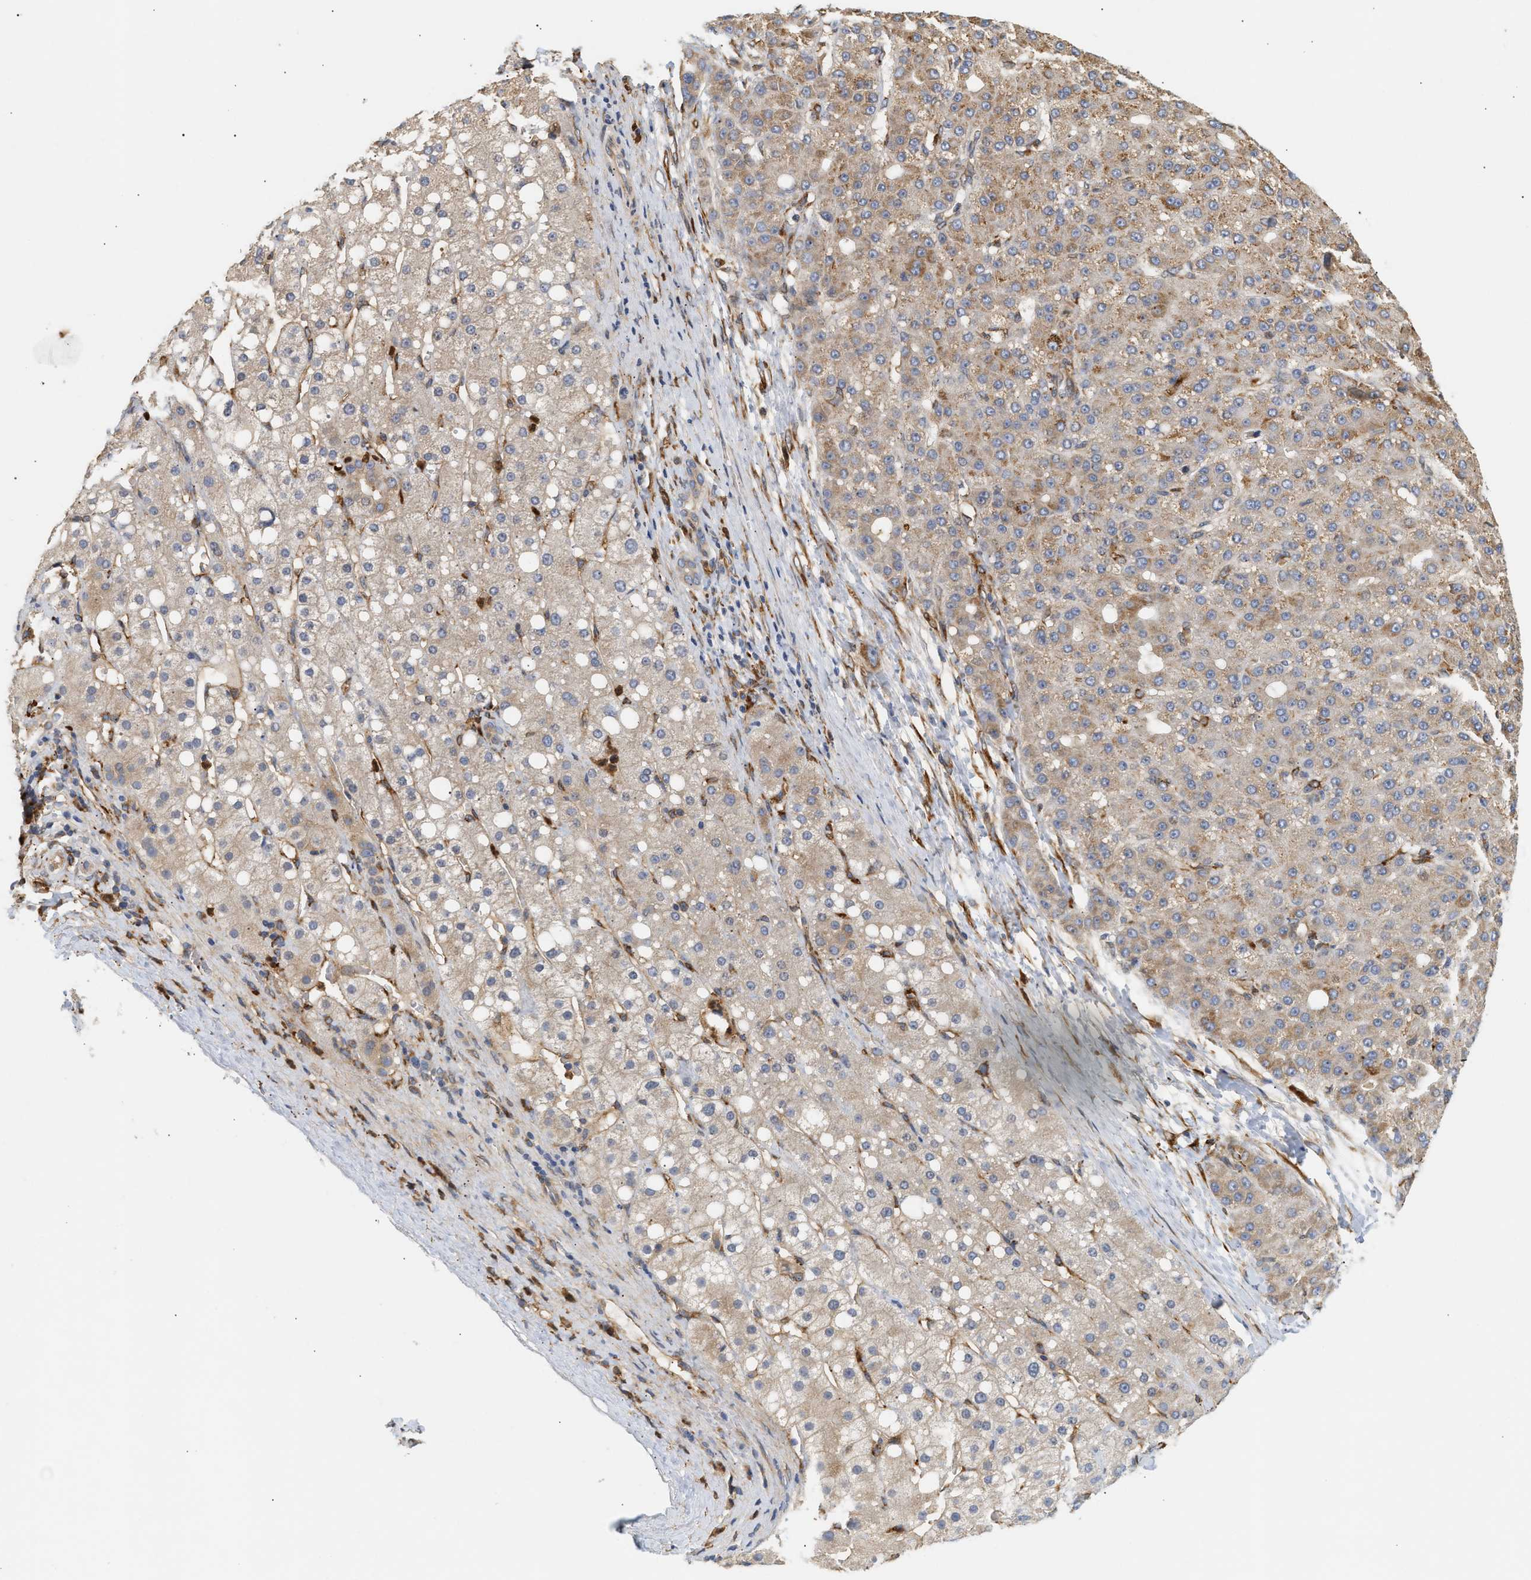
{"staining": {"intensity": "weak", "quantity": ">75%", "location": "cytoplasmic/membranous"}, "tissue": "liver cancer", "cell_type": "Tumor cells", "image_type": "cancer", "snomed": [{"axis": "morphology", "description": "Carcinoma, Hepatocellular, NOS"}, {"axis": "topography", "description": "Liver"}], "caption": "This photomicrograph displays liver cancer (hepatocellular carcinoma) stained with immunohistochemistry to label a protein in brown. The cytoplasmic/membranous of tumor cells show weak positivity for the protein. Nuclei are counter-stained blue.", "gene": "PLCD1", "patient": {"sex": "male", "age": 67}}